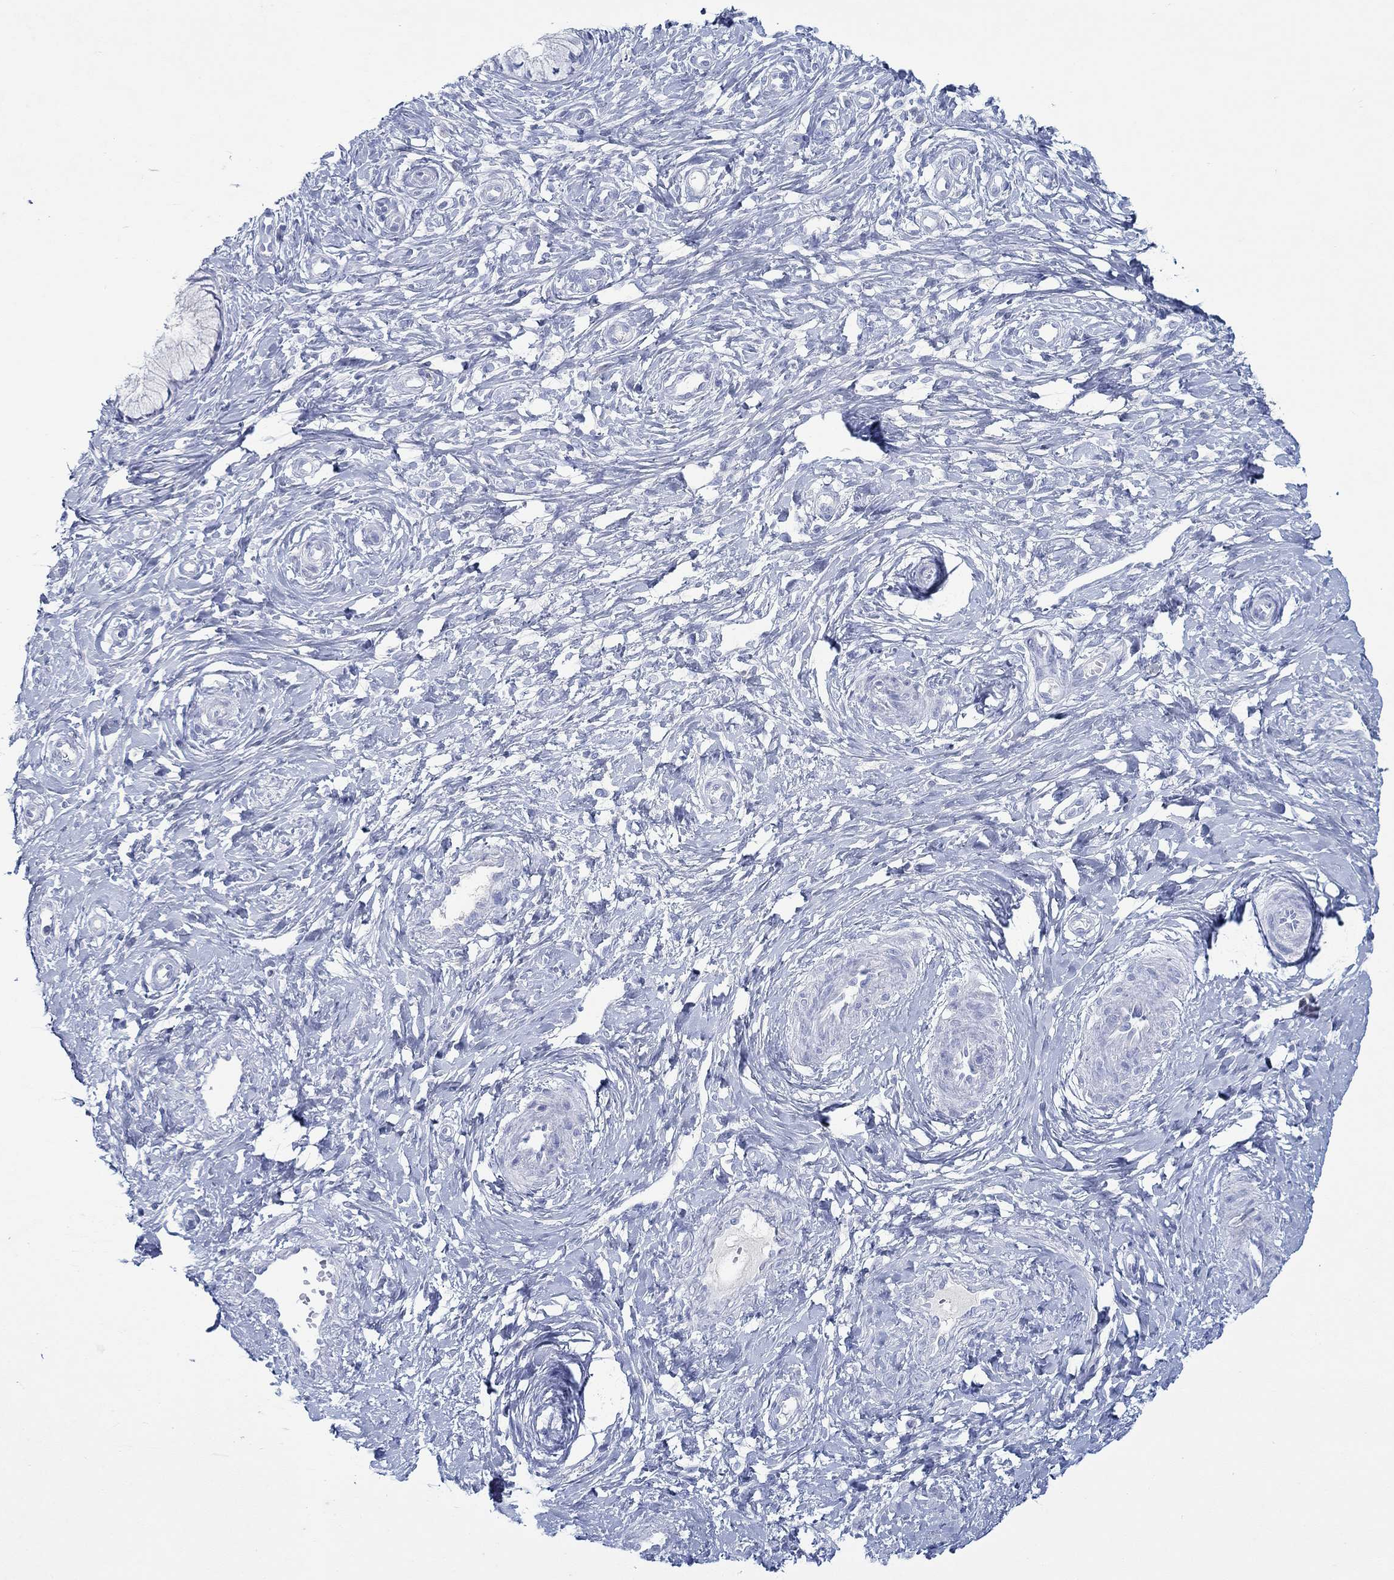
{"staining": {"intensity": "negative", "quantity": "none", "location": "none"}, "tissue": "cervix", "cell_type": "Glandular cells", "image_type": "normal", "snomed": [{"axis": "morphology", "description": "Normal tissue, NOS"}, {"axis": "topography", "description": "Cervix"}], "caption": "Glandular cells show no significant positivity in normal cervix. Brightfield microscopy of immunohistochemistry (IHC) stained with DAB (3,3'-diaminobenzidine) (brown) and hematoxylin (blue), captured at high magnification.", "gene": "PAX9", "patient": {"sex": "female", "age": 37}}